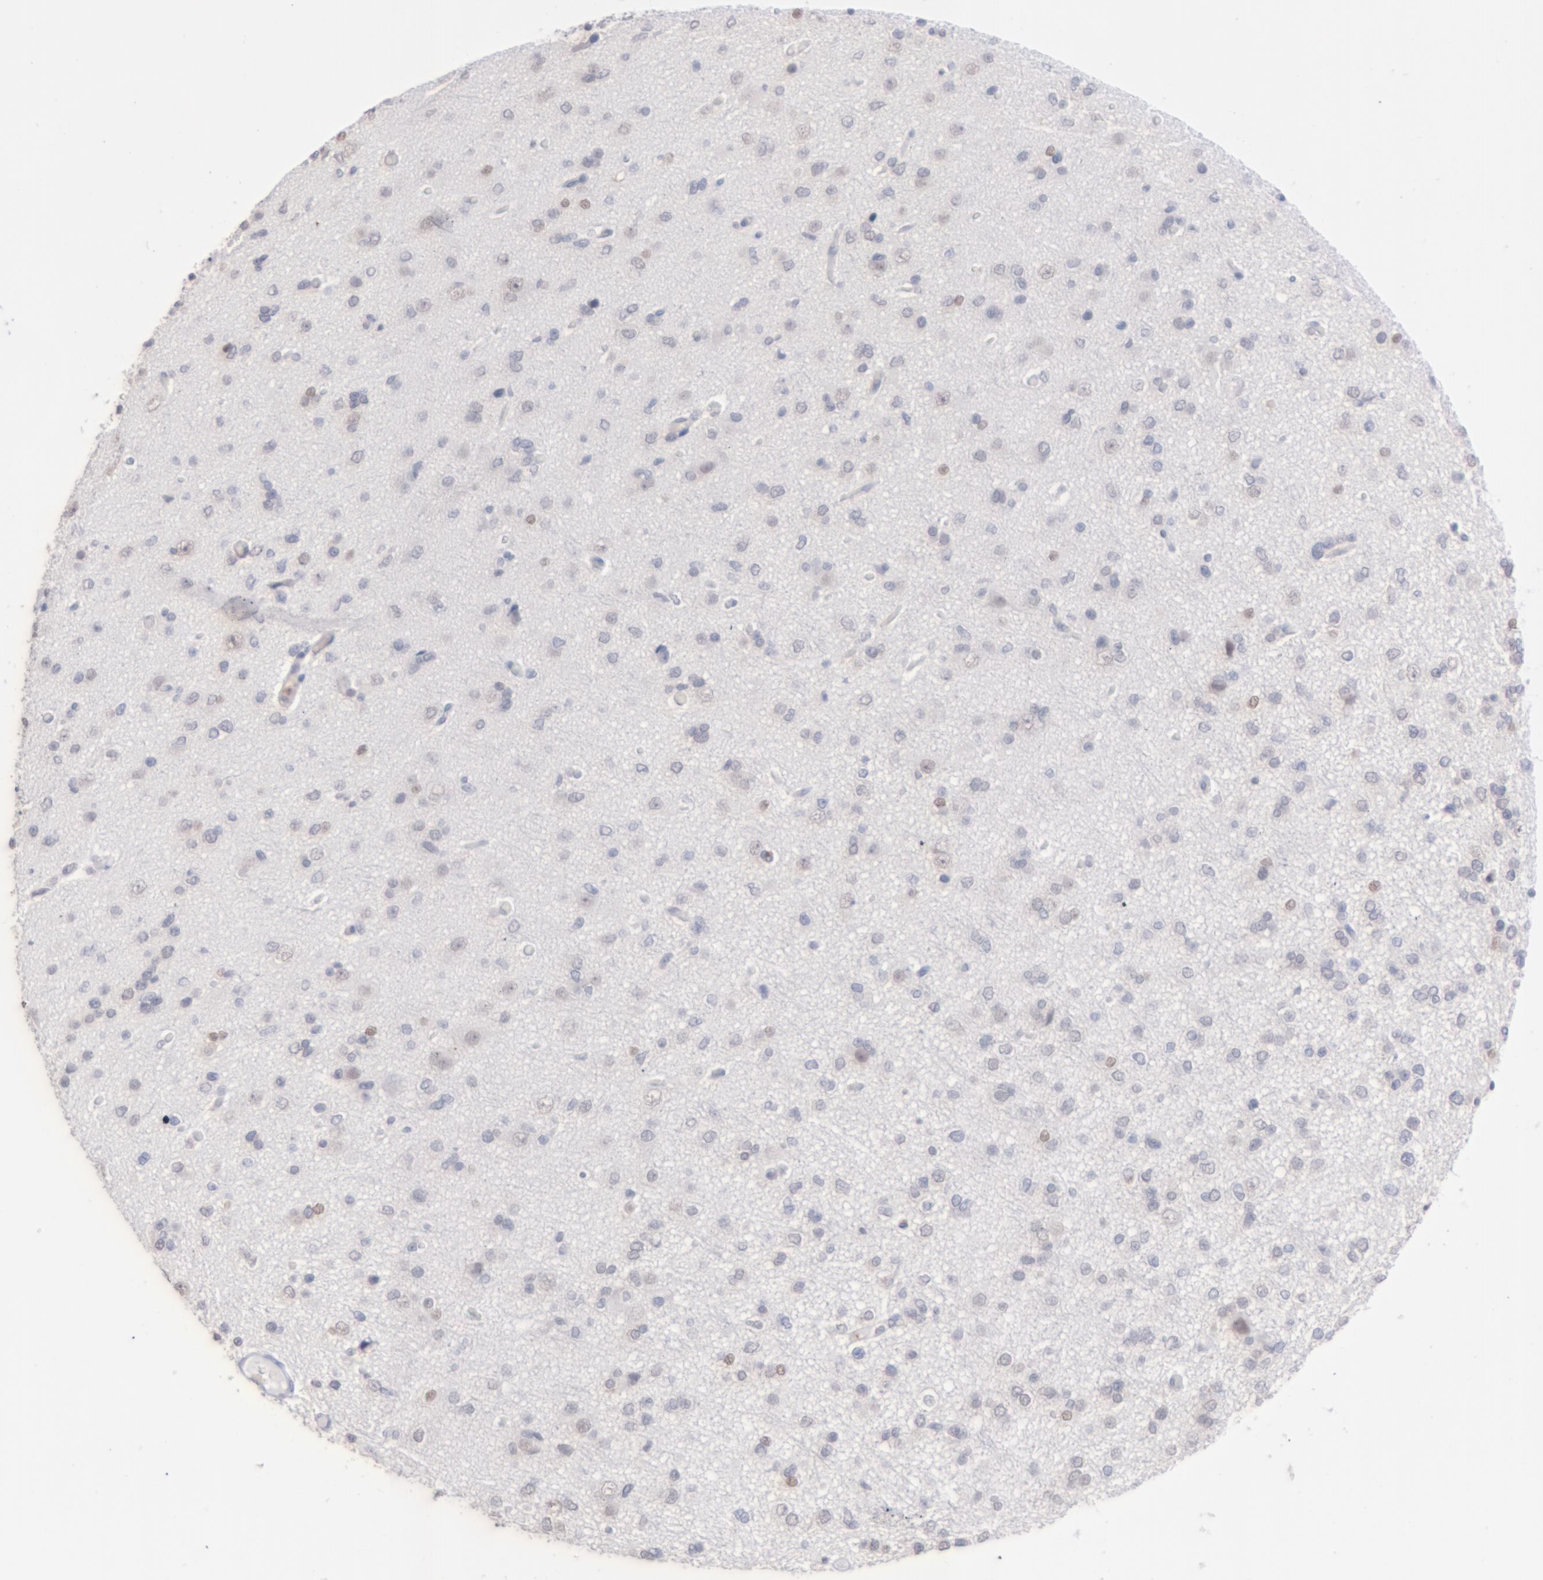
{"staining": {"intensity": "weak", "quantity": "<25%", "location": "cytoplasmic/membranous"}, "tissue": "glioma", "cell_type": "Tumor cells", "image_type": "cancer", "snomed": [{"axis": "morphology", "description": "Glioma, malignant, Low grade"}, {"axis": "topography", "description": "Brain"}], "caption": "Tumor cells are negative for protein expression in human glioma.", "gene": "MGAM", "patient": {"sex": "male", "age": 42}}